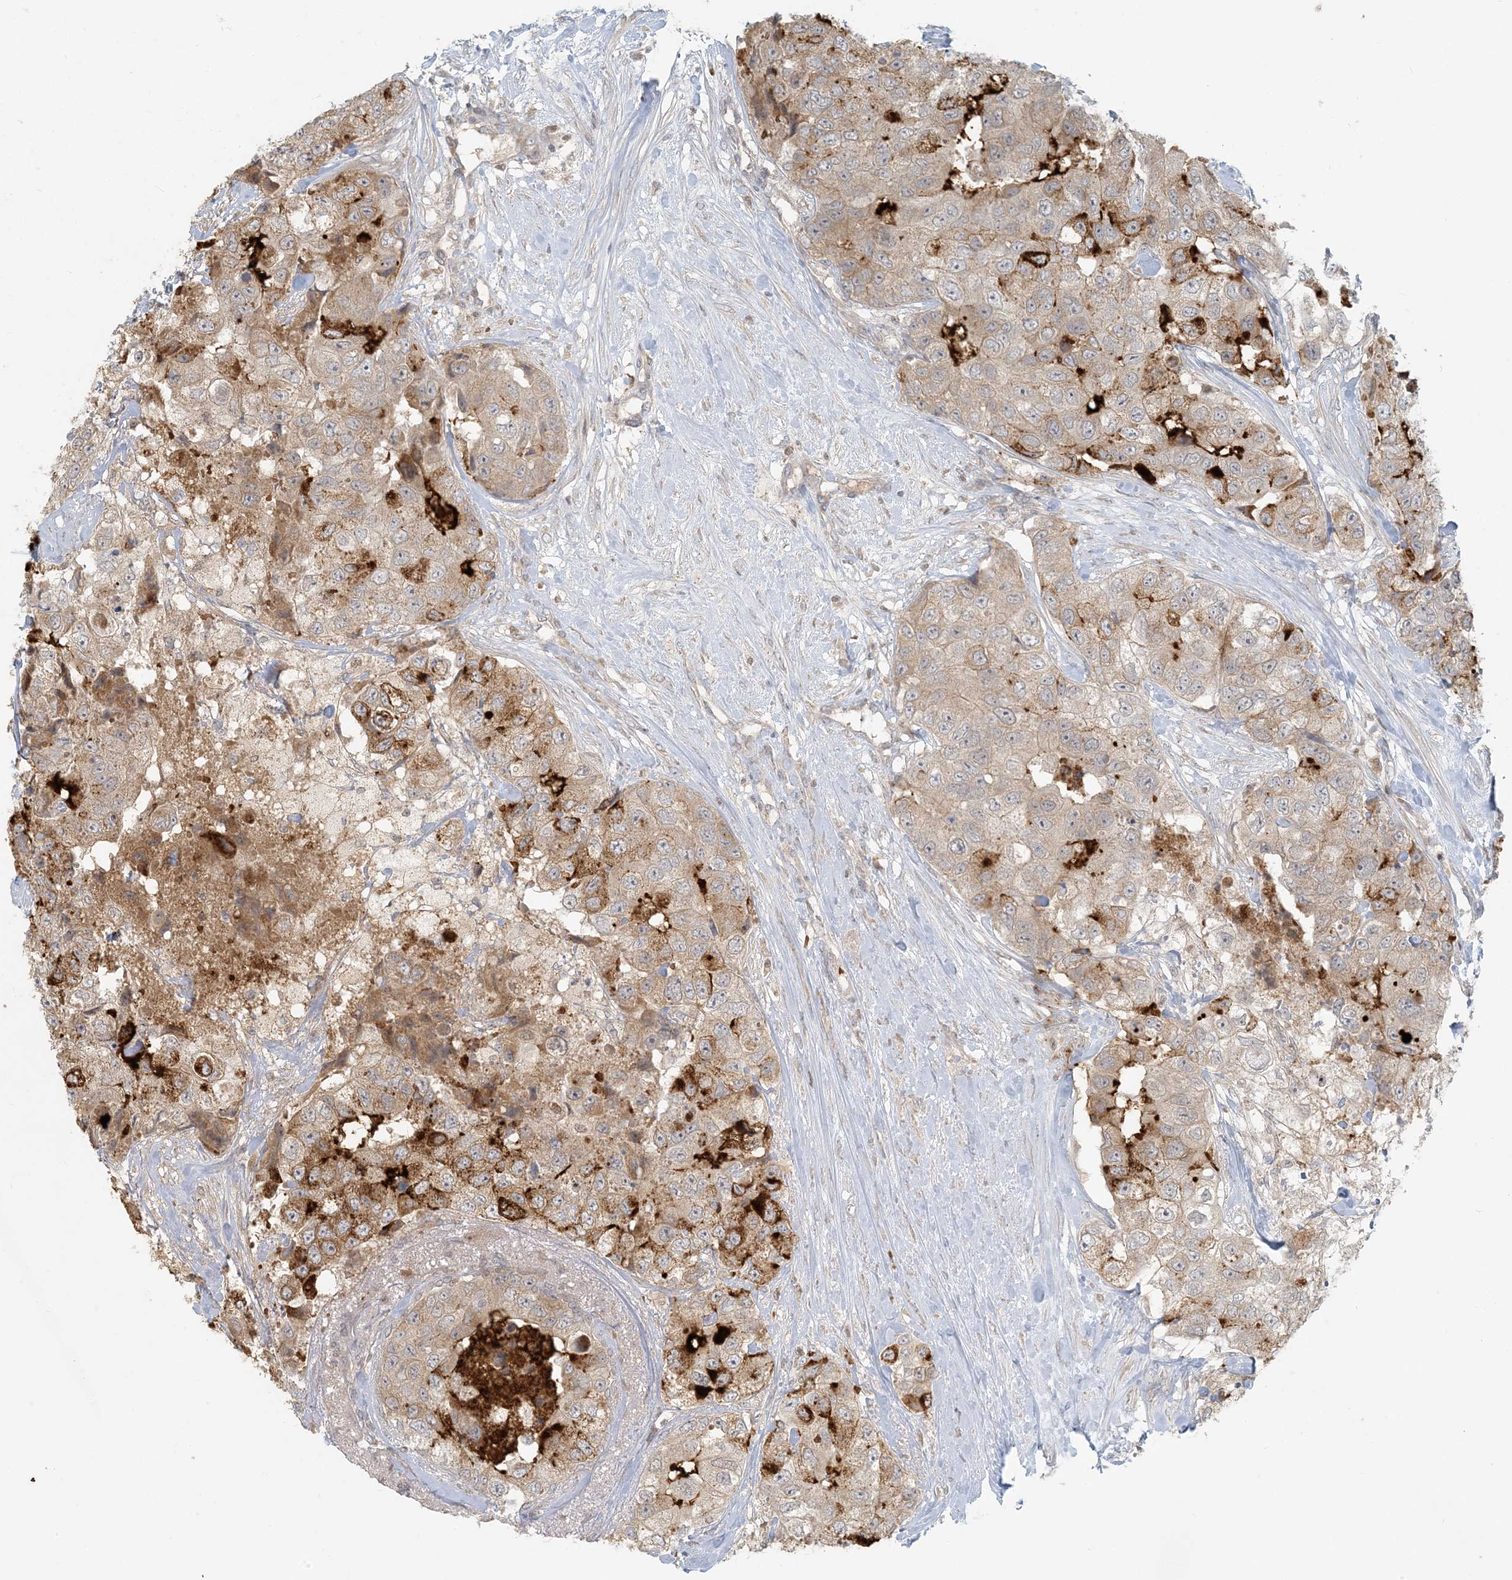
{"staining": {"intensity": "moderate", "quantity": "25%-75%", "location": "cytoplasmic/membranous"}, "tissue": "breast cancer", "cell_type": "Tumor cells", "image_type": "cancer", "snomed": [{"axis": "morphology", "description": "Duct carcinoma"}, {"axis": "topography", "description": "Breast"}], "caption": "About 25%-75% of tumor cells in human breast cancer (intraductal carcinoma) exhibit moderate cytoplasmic/membranous protein expression as visualized by brown immunohistochemical staining.", "gene": "CTDNEP1", "patient": {"sex": "female", "age": 62}}